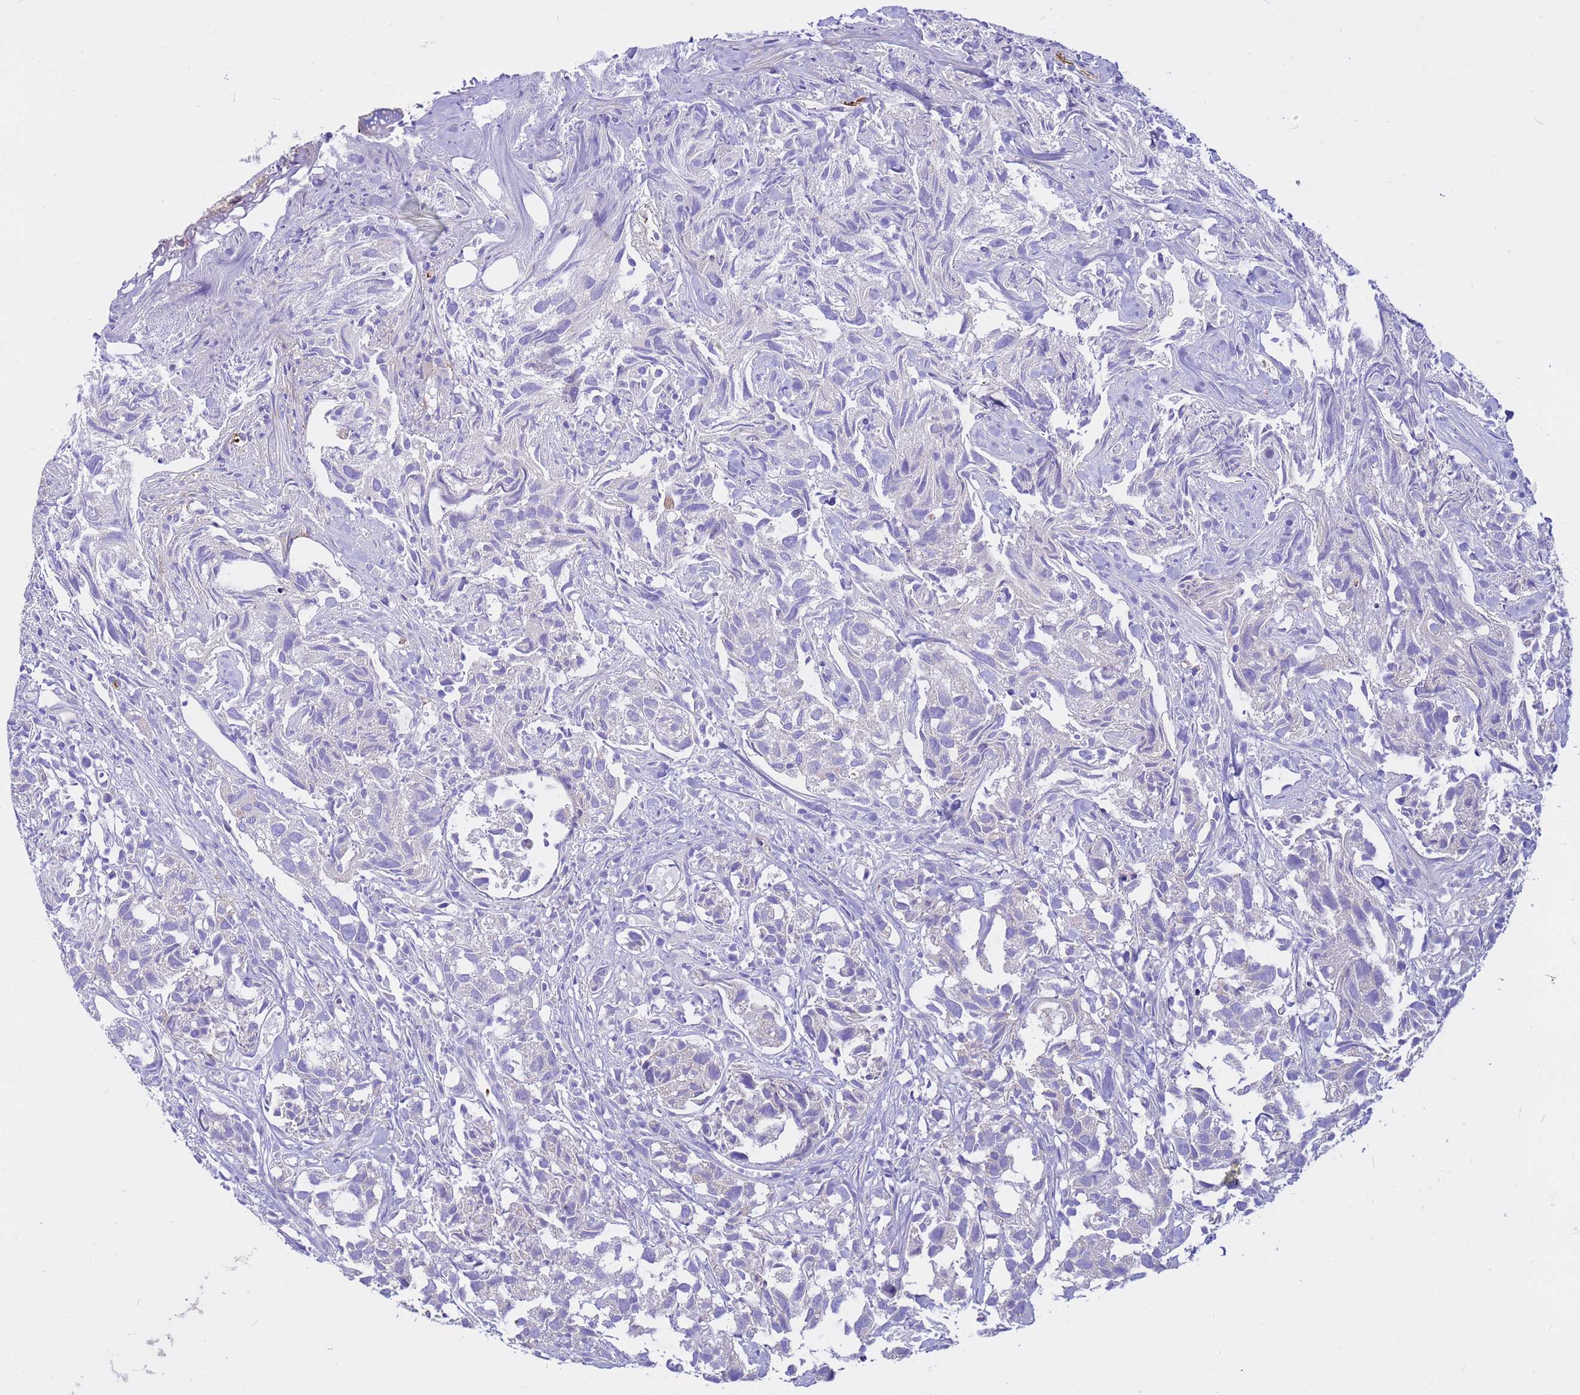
{"staining": {"intensity": "negative", "quantity": "none", "location": "none"}, "tissue": "urothelial cancer", "cell_type": "Tumor cells", "image_type": "cancer", "snomed": [{"axis": "morphology", "description": "Urothelial carcinoma, High grade"}, {"axis": "topography", "description": "Urinary bladder"}], "caption": "An image of human urothelial cancer is negative for staining in tumor cells. (Brightfield microscopy of DAB (3,3'-diaminobenzidine) immunohistochemistry at high magnification).", "gene": "CRHBP", "patient": {"sex": "female", "age": 75}}